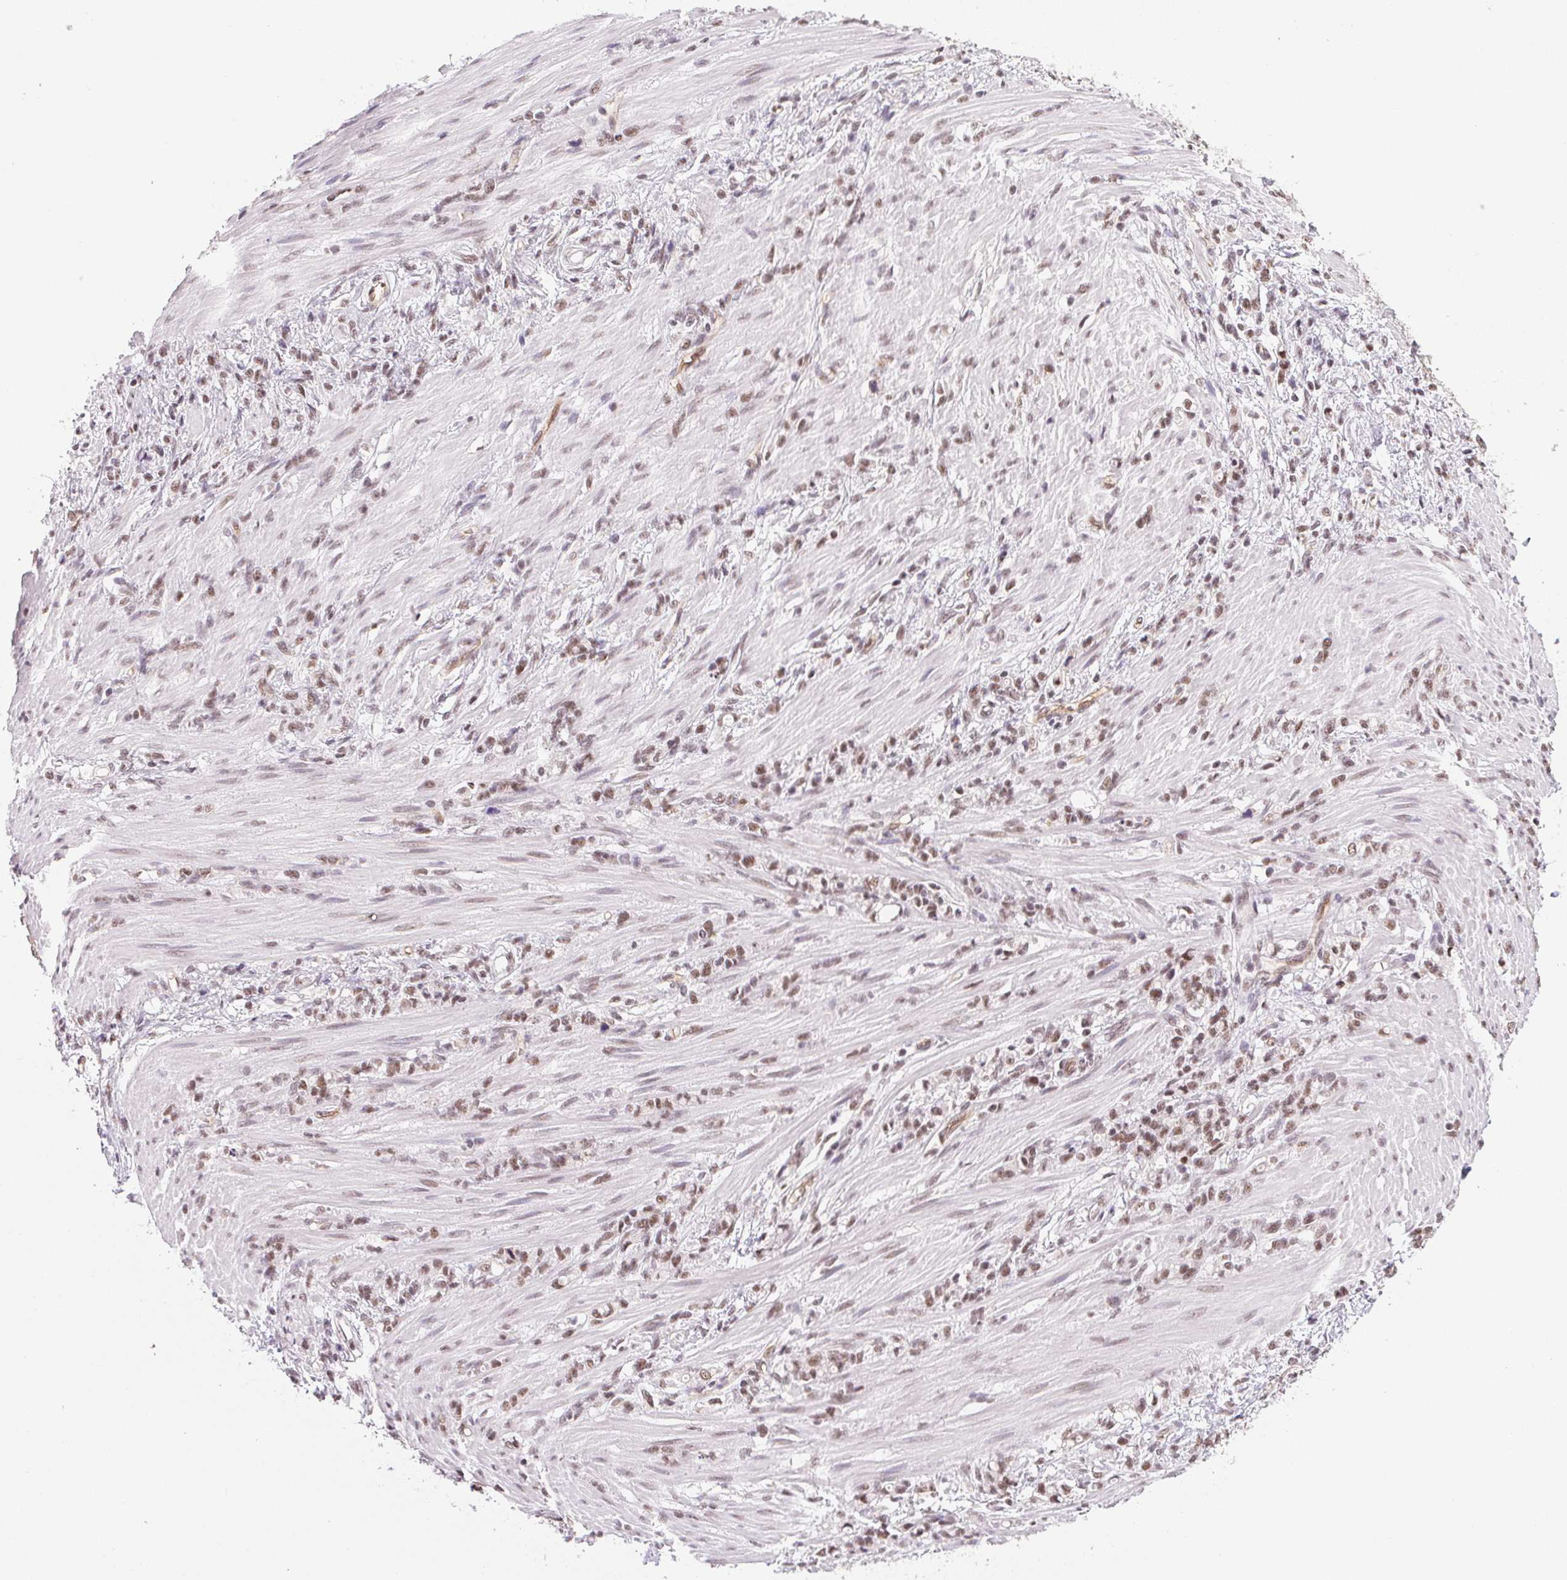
{"staining": {"intensity": "weak", "quantity": "25%-75%", "location": "nuclear"}, "tissue": "stomach cancer", "cell_type": "Tumor cells", "image_type": "cancer", "snomed": [{"axis": "morphology", "description": "Adenocarcinoma, NOS"}, {"axis": "topography", "description": "Stomach"}], "caption": "Stomach cancer stained with a brown dye shows weak nuclear positive expression in approximately 25%-75% of tumor cells.", "gene": "SRSF7", "patient": {"sex": "female", "age": 84}}